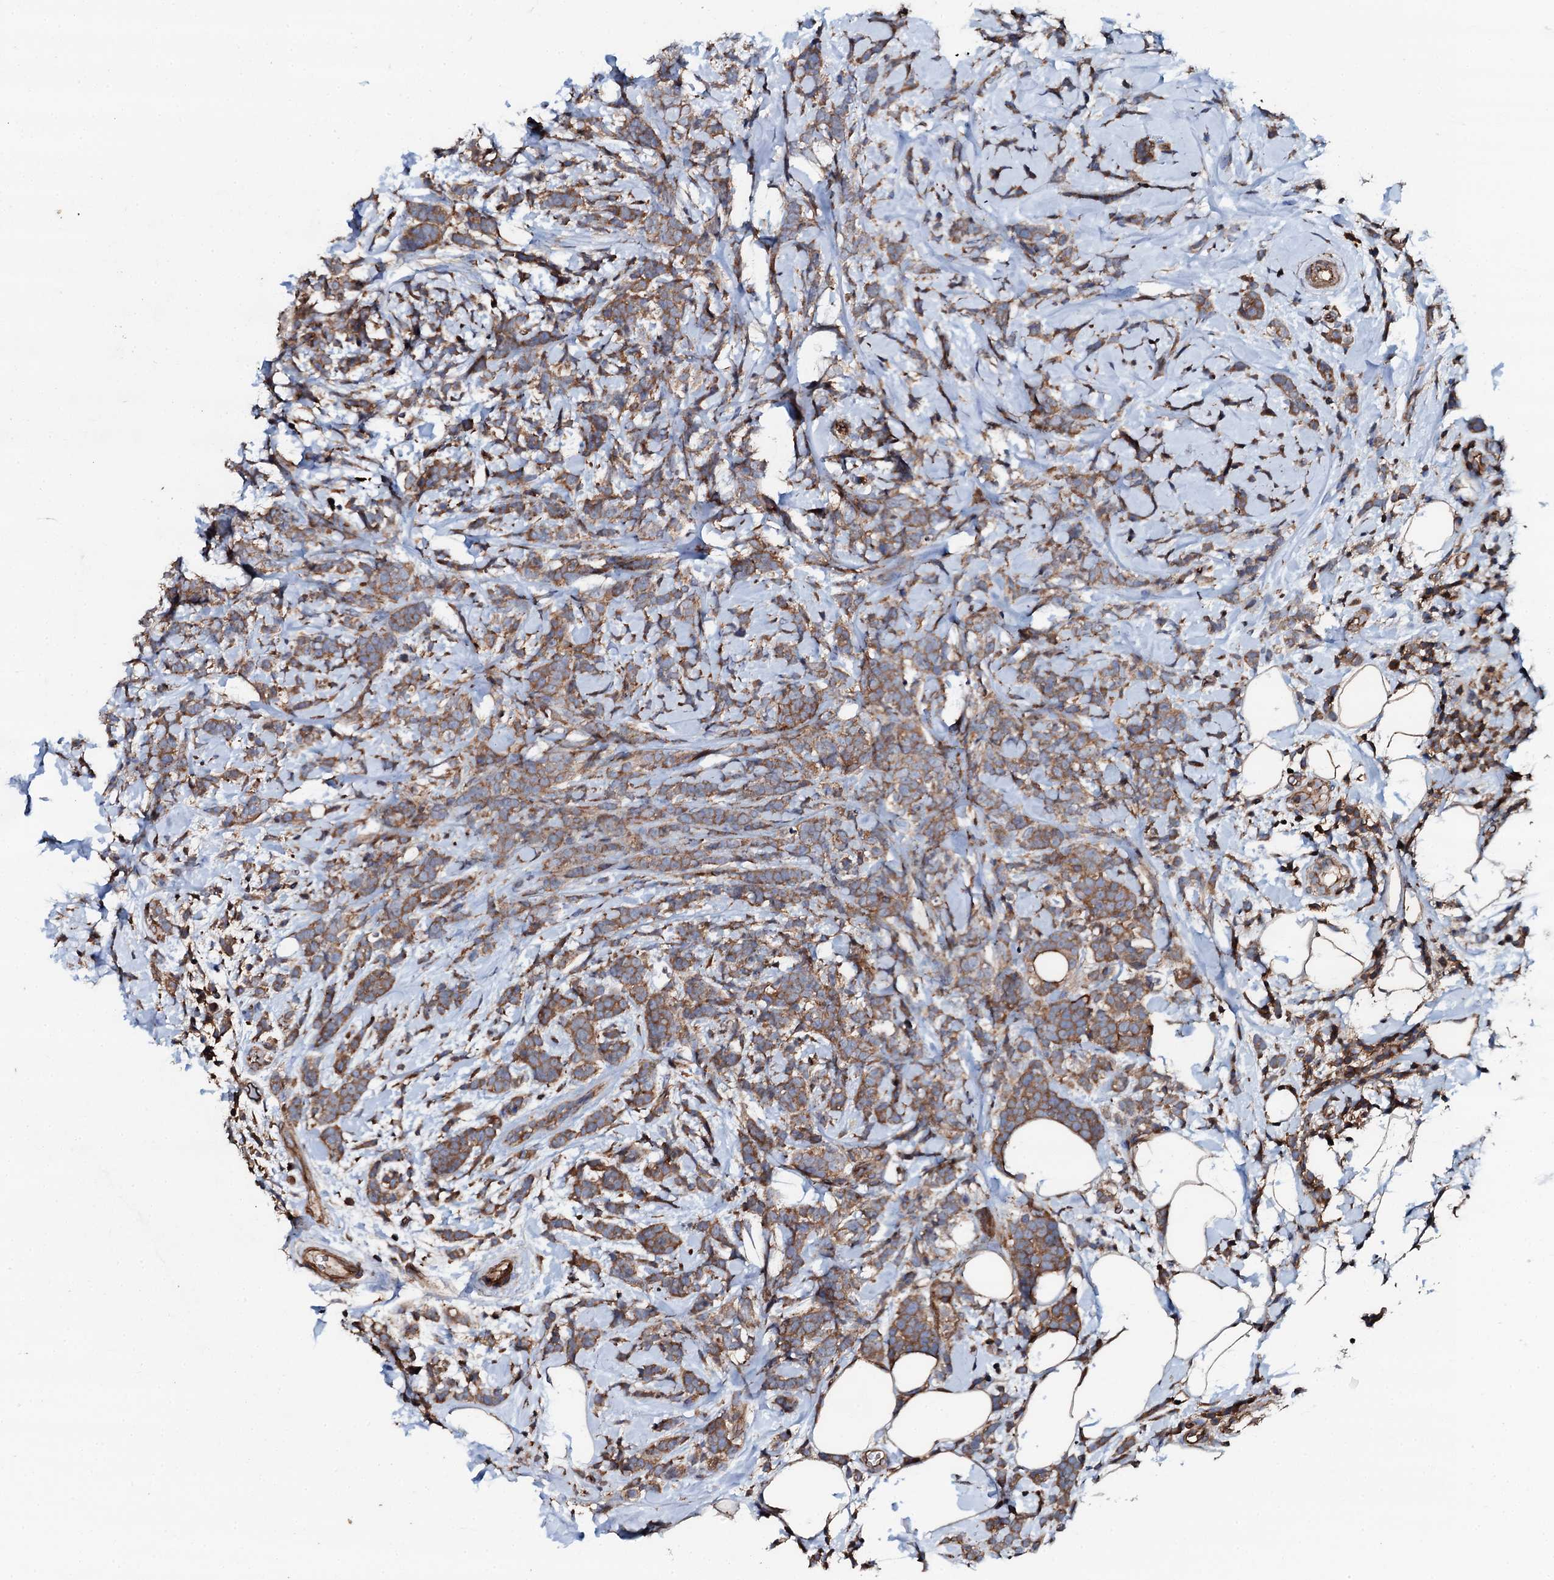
{"staining": {"intensity": "moderate", "quantity": ">75%", "location": "cytoplasmic/membranous"}, "tissue": "breast cancer", "cell_type": "Tumor cells", "image_type": "cancer", "snomed": [{"axis": "morphology", "description": "Lobular carcinoma"}, {"axis": "topography", "description": "Breast"}], "caption": "The image shows a brown stain indicating the presence of a protein in the cytoplasmic/membranous of tumor cells in breast cancer (lobular carcinoma).", "gene": "GRK2", "patient": {"sex": "female", "age": 58}}